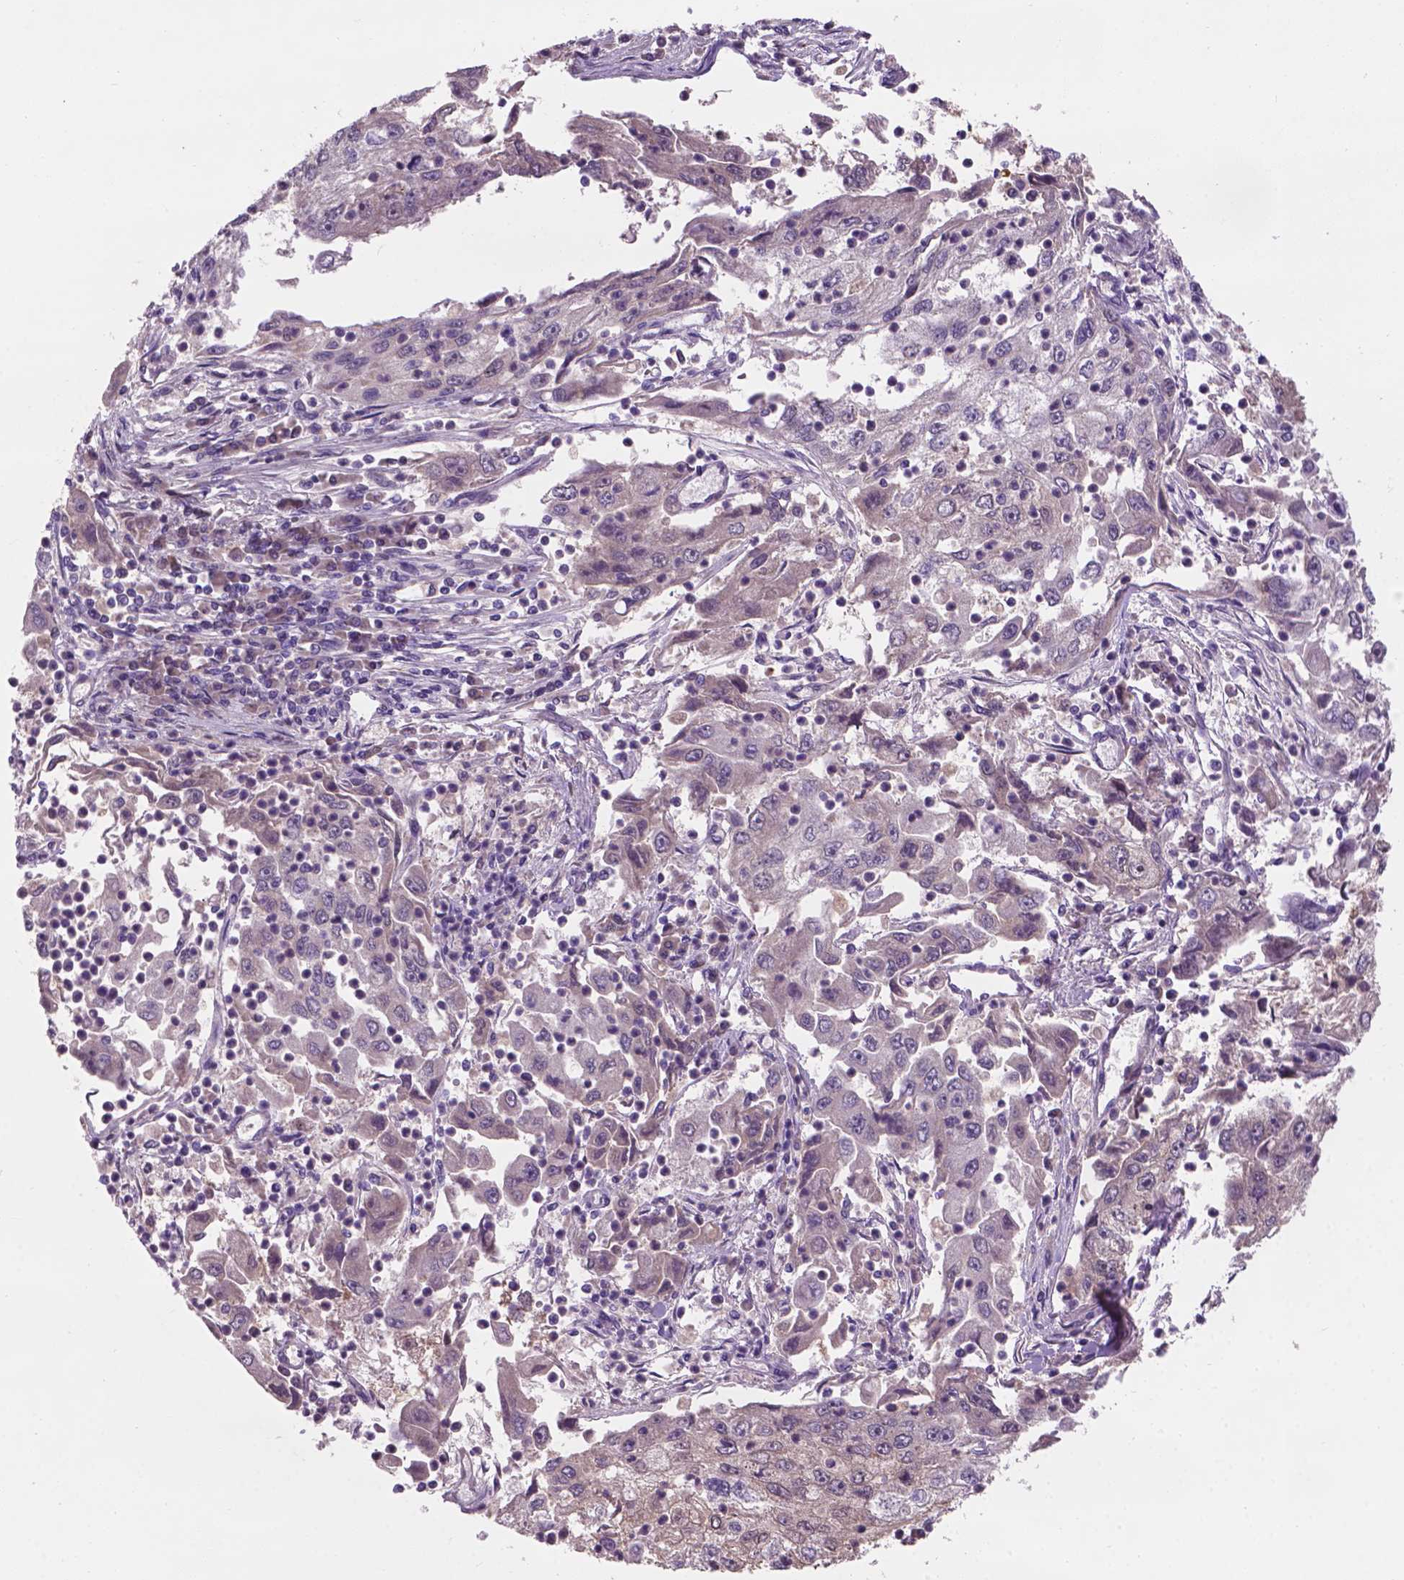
{"staining": {"intensity": "negative", "quantity": "none", "location": "none"}, "tissue": "cervical cancer", "cell_type": "Tumor cells", "image_type": "cancer", "snomed": [{"axis": "morphology", "description": "Squamous cell carcinoma, NOS"}, {"axis": "topography", "description": "Cervix"}], "caption": "This image is of cervical cancer (squamous cell carcinoma) stained with IHC to label a protein in brown with the nuclei are counter-stained blue. There is no positivity in tumor cells.", "gene": "GXYLT2", "patient": {"sex": "female", "age": 36}}